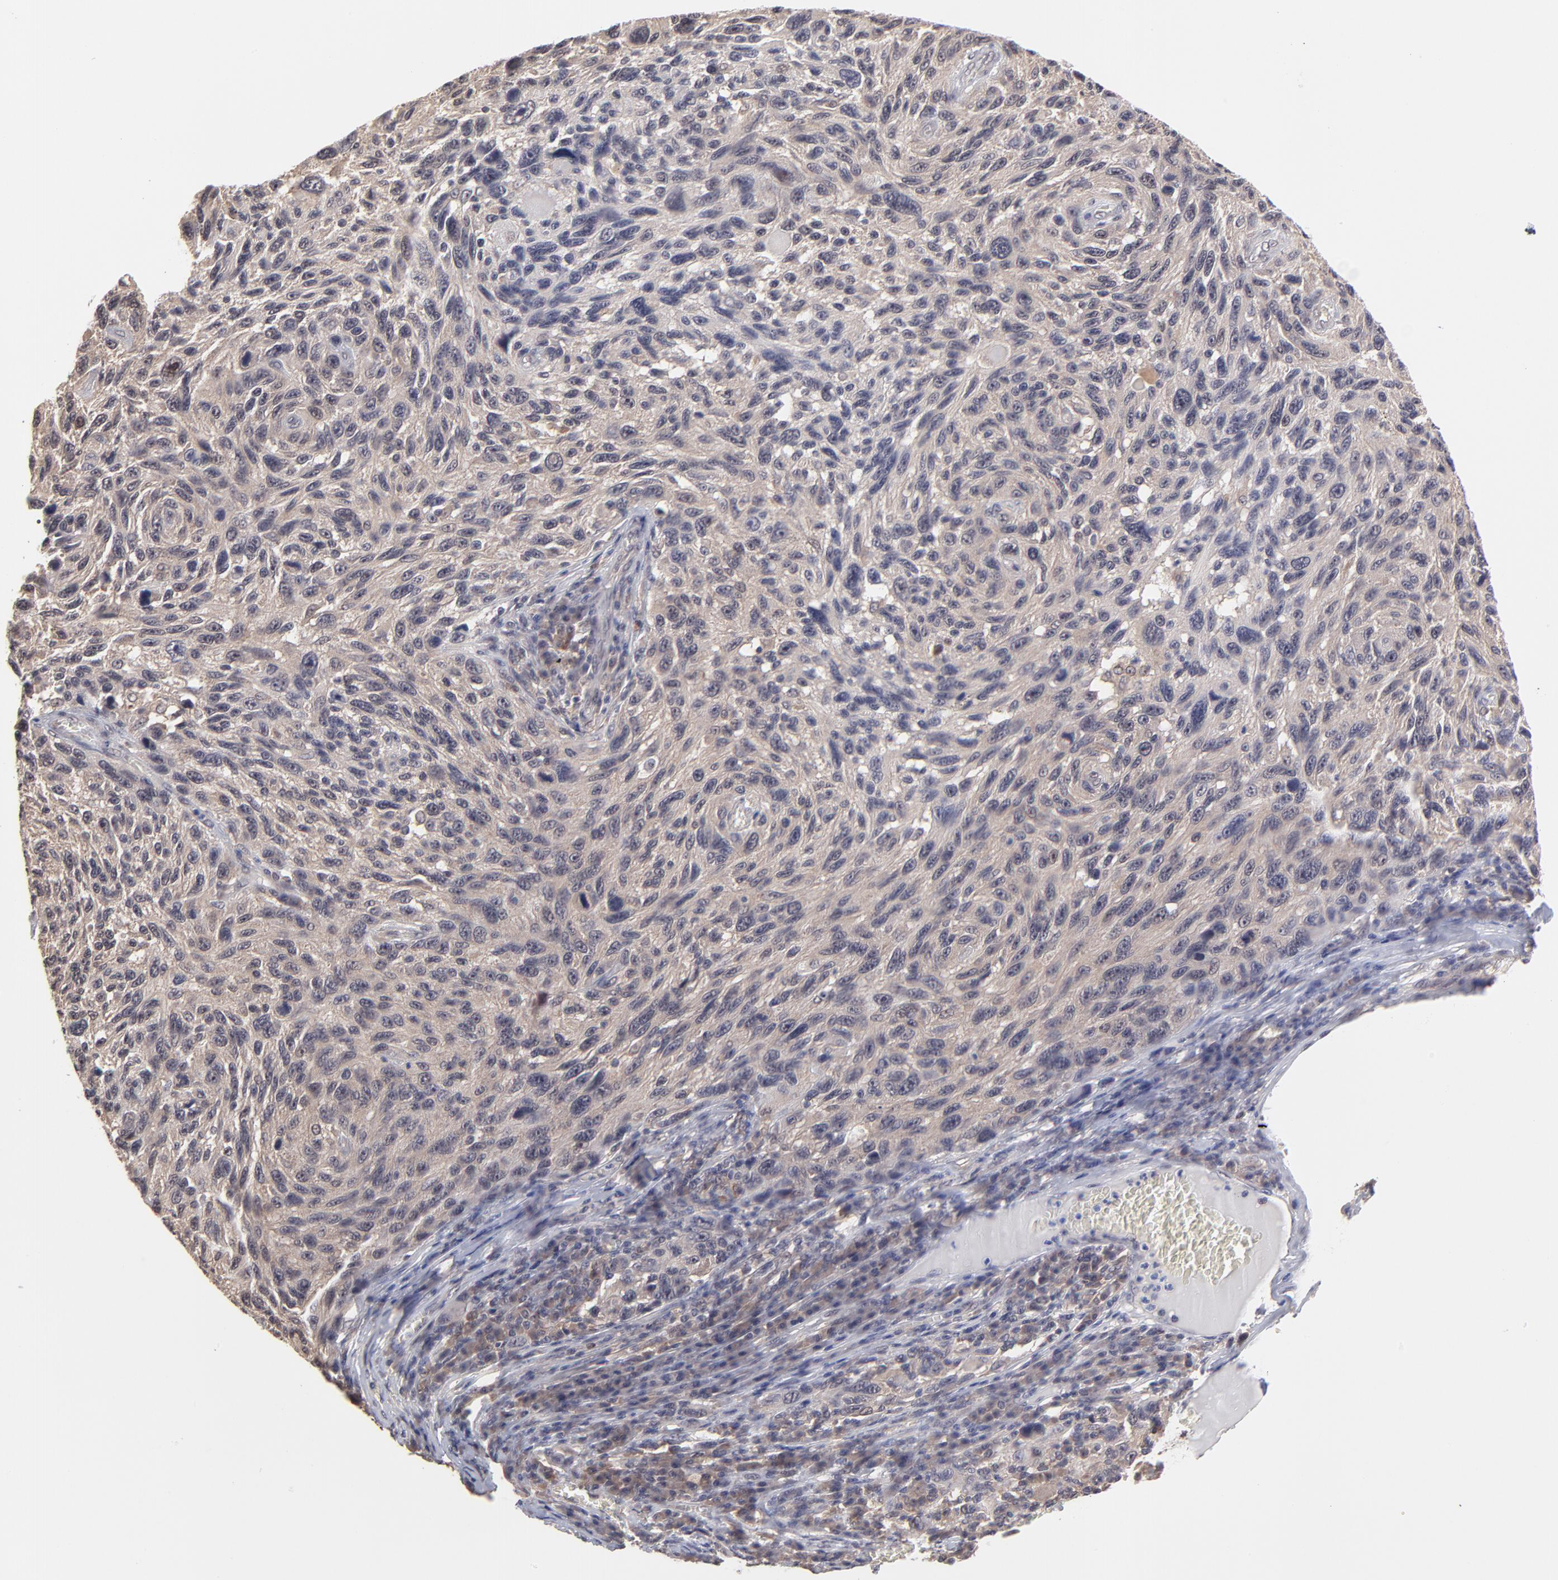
{"staining": {"intensity": "weak", "quantity": ">75%", "location": "cytoplasmic/membranous"}, "tissue": "melanoma", "cell_type": "Tumor cells", "image_type": "cancer", "snomed": [{"axis": "morphology", "description": "Malignant melanoma, NOS"}, {"axis": "topography", "description": "Skin"}], "caption": "Melanoma stained with DAB immunohistochemistry exhibits low levels of weak cytoplasmic/membranous staining in about >75% of tumor cells.", "gene": "UBE2E3", "patient": {"sex": "male", "age": 53}}